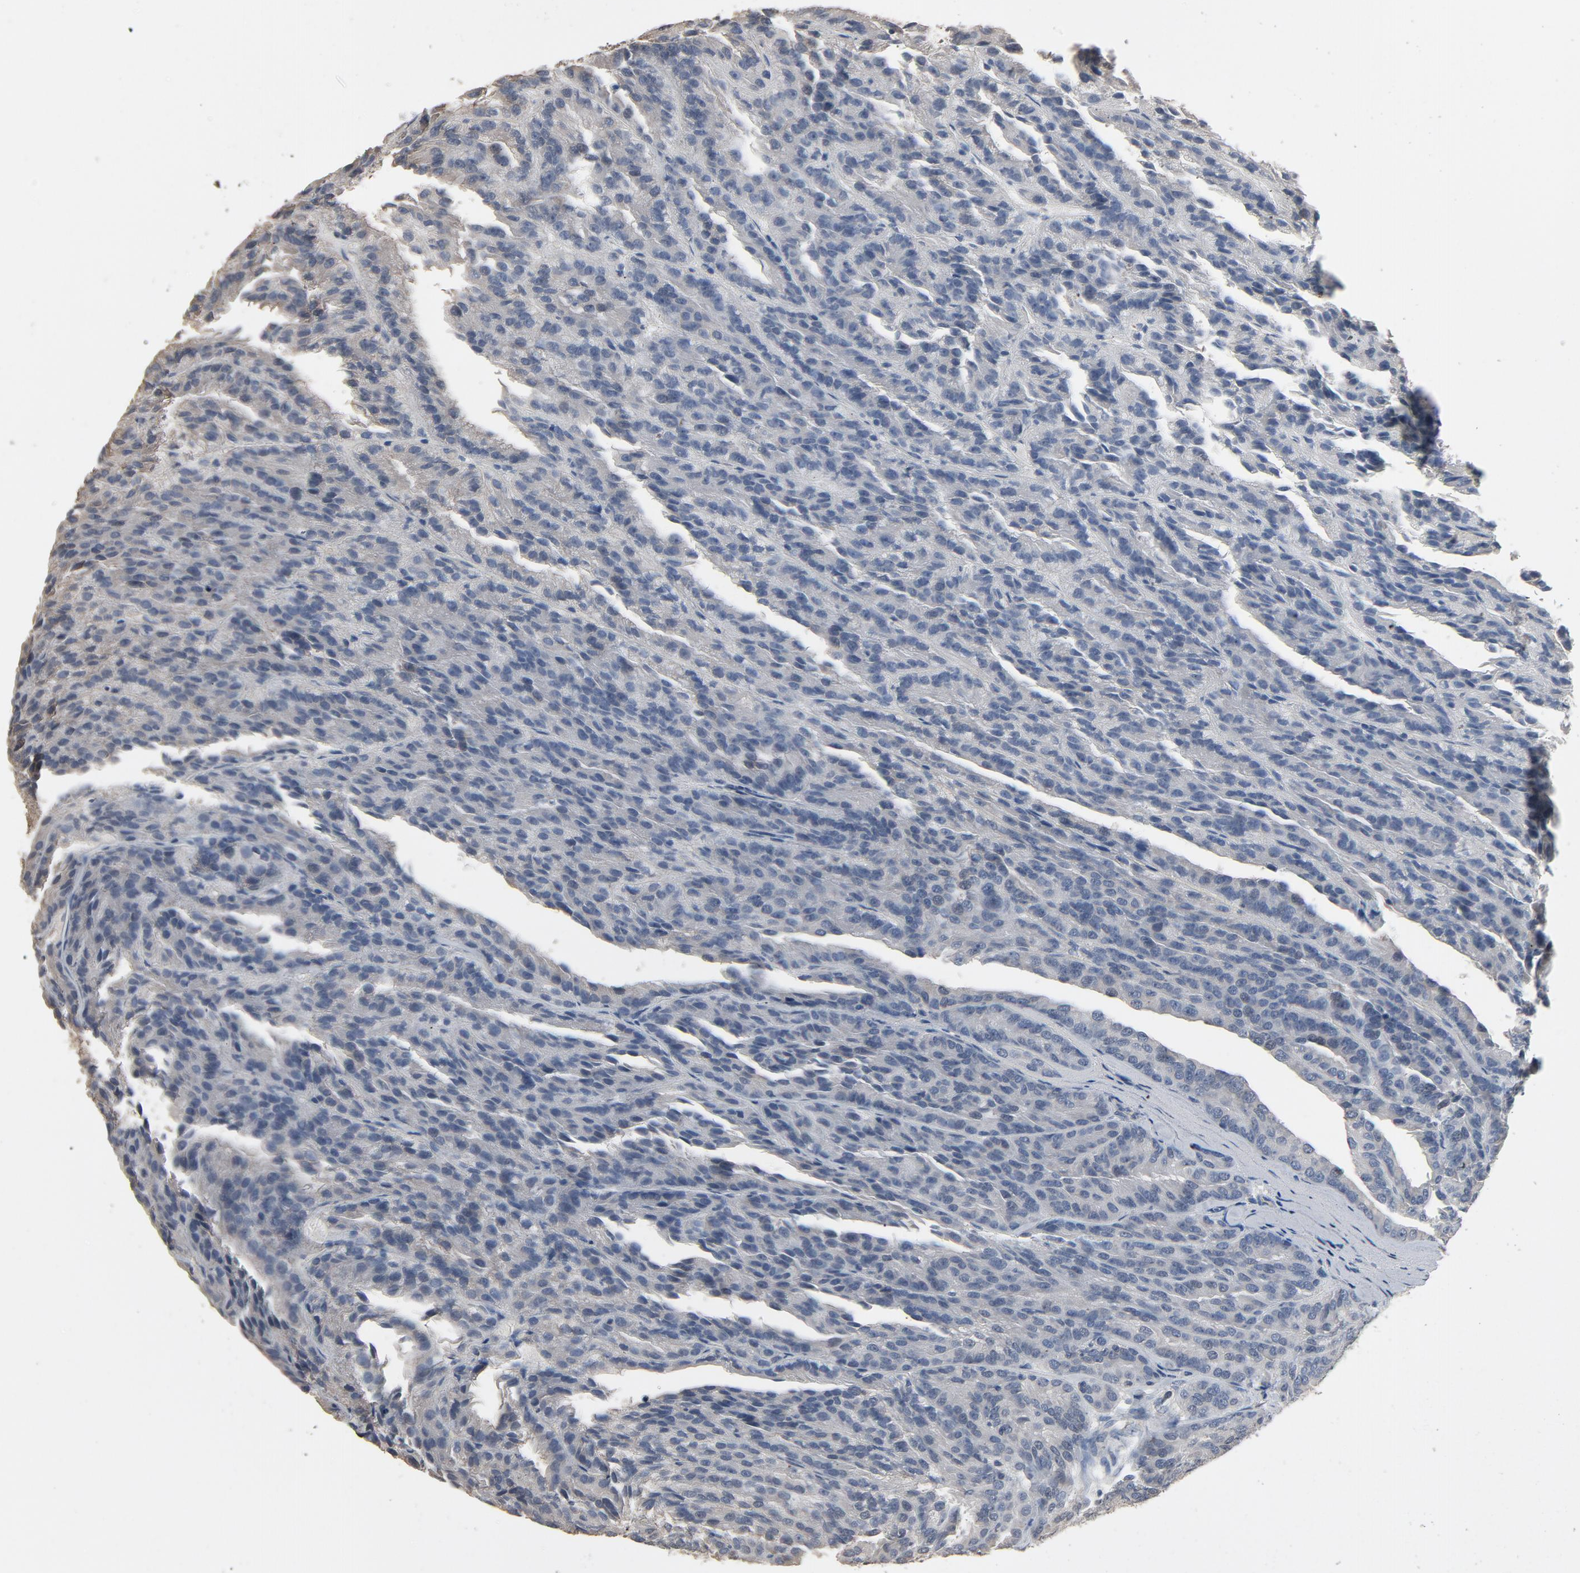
{"staining": {"intensity": "negative", "quantity": "none", "location": "none"}, "tissue": "renal cancer", "cell_type": "Tumor cells", "image_type": "cancer", "snomed": [{"axis": "morphology", "description": "Adenocarcinoma, NOS"}, {"axis": "topography", "description": "Kidney"}], "caption": "The photomicrograph displays no staining of tumor cells in renal cancer (adenocarcinoma). Nuclei are stained in blue.", "gene": "SOX6", "patient": {"sex": "male", "age": 46}}